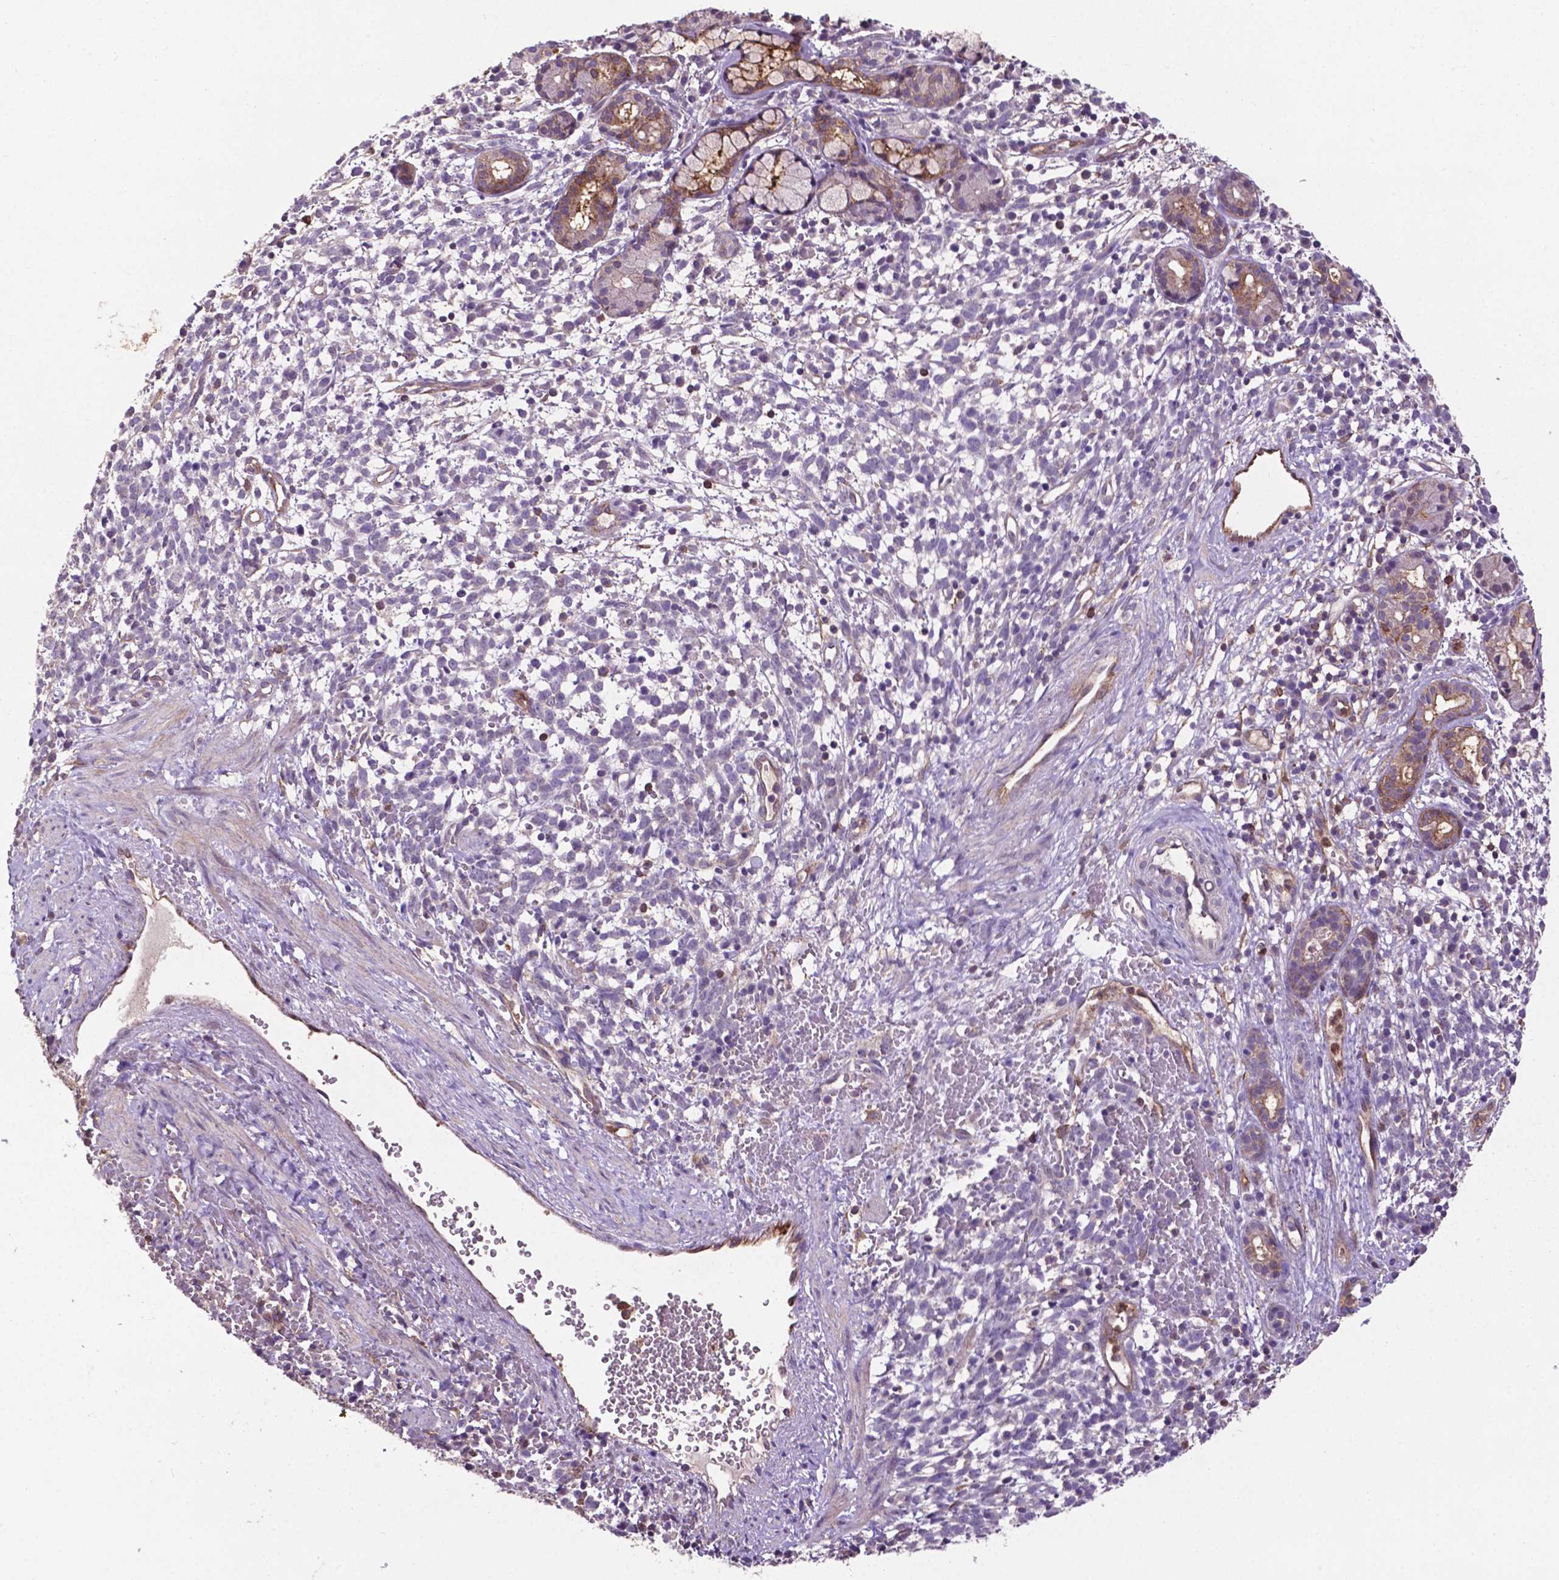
{"staining": {"intensity": "negative", "quantity": "none", "location": "none"}, "tissue": "melanoma", "cell_type": "Tumor cells", "image_type": "cancer", "snomed": [{"axis": "morphology", "description": "Malignant melanoma, NOS"}, {"axis": "topography", "description": "Skin"}], "caption": "Human malignant melanoma stained for a protein using IHC shows no expression in tumor cells.", "gene": "SMAD3", "patient": {"sex": "female", "age": 70}}